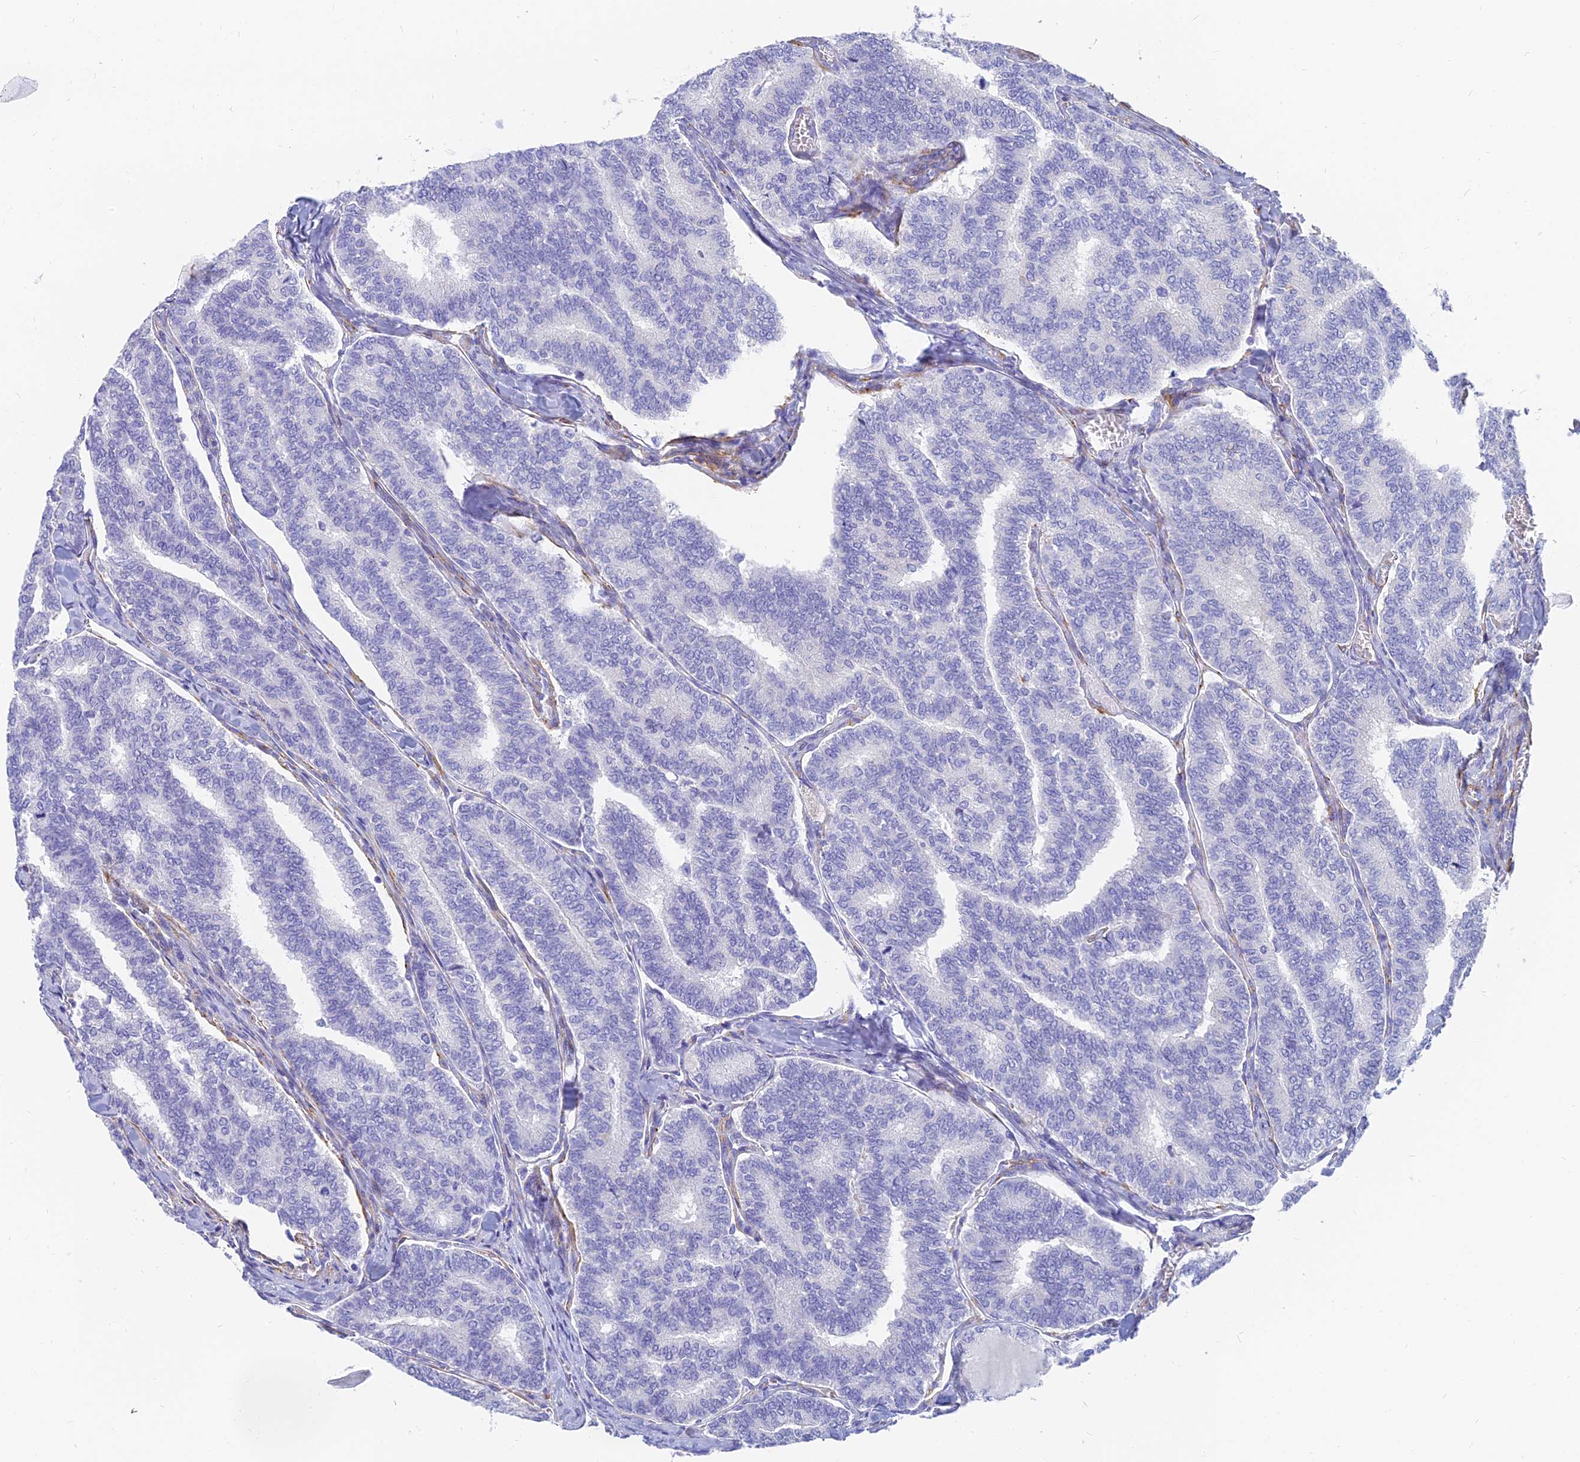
{"staining": {"intensity": "negative", "quantity": "none", "location": "none"}, "tissue": "thyroid cancer", "cell_type": "Tumor cells", "image_type": "cancer", "snomed": [{"axis": "morphology", "description": "Papillary adenocarcinoma, NOS"}, {"axis": "topography", "description": "Thyroid gland"}], "caption": "An immunohistochemistry (IHC) micrograph of thyroid cancer (papillary adenocarcinoma) is shown. There is no staining in tumor cells of thyroid cancer (papillary adenocarcinoma).", "gene": "SLC36A2", "patient": {"sex": "female", "age": 35}}